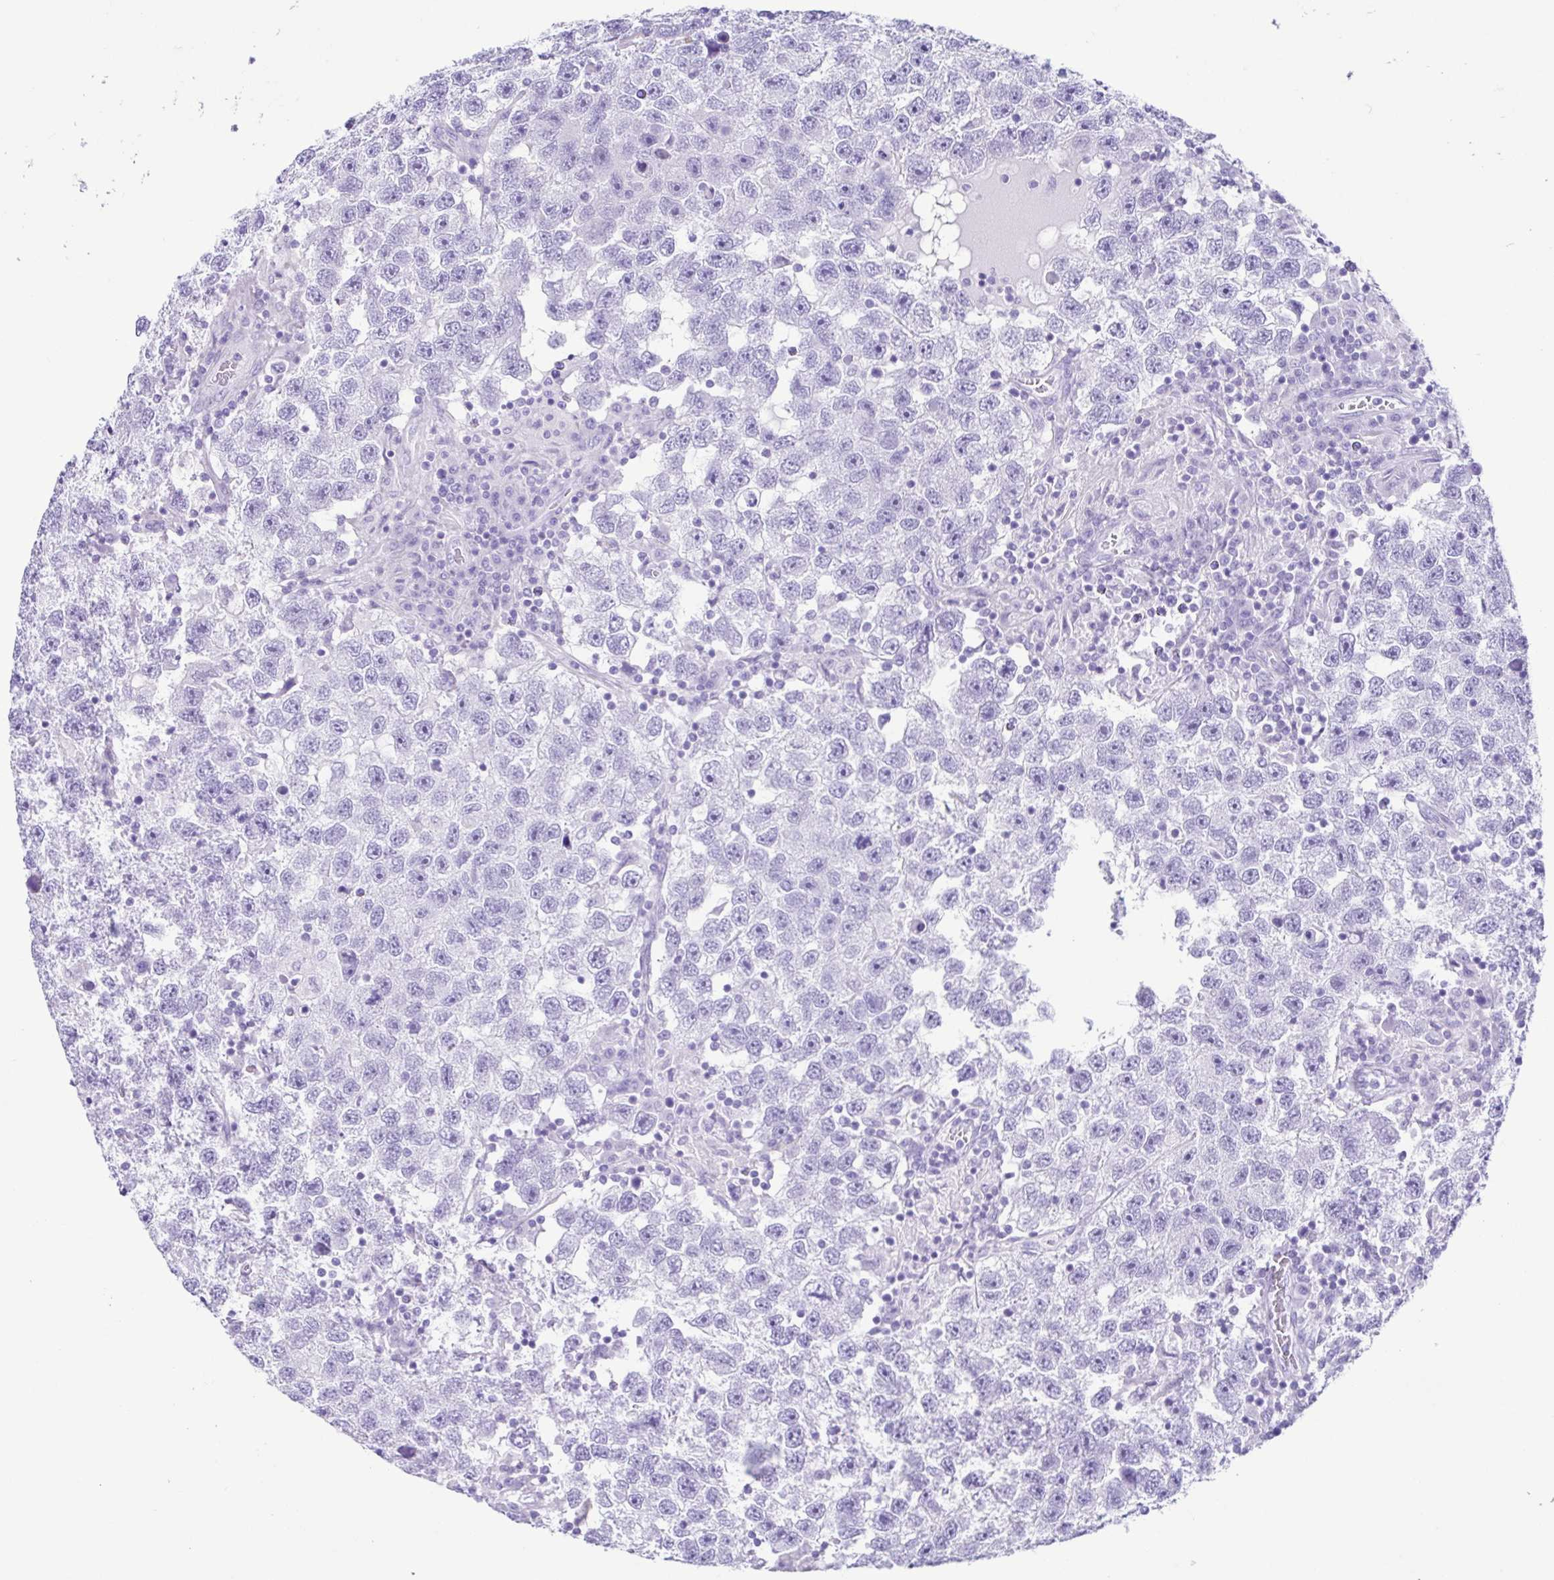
{"staining": {"intensity": "negative", "quantity": "none", "location": "none"}, "tissue": "testis cancer", "cell_type": "Tumor cells", "image_type": "cancer", "snomed": [{"axis": "morphology", "description": "Seminoma, NOS"}, {"axis": "topography", "description": "Testis"}], "caption": "An immunohistochemistry micrograph of testis seminoma is shown. There is no staining in tumor cells of testis seminoma. (Immunohistochemistry, brightfield microscopy, high magnification).", "gene": "ACTRT3", "patient": {"sex": "male", "age": 26}}